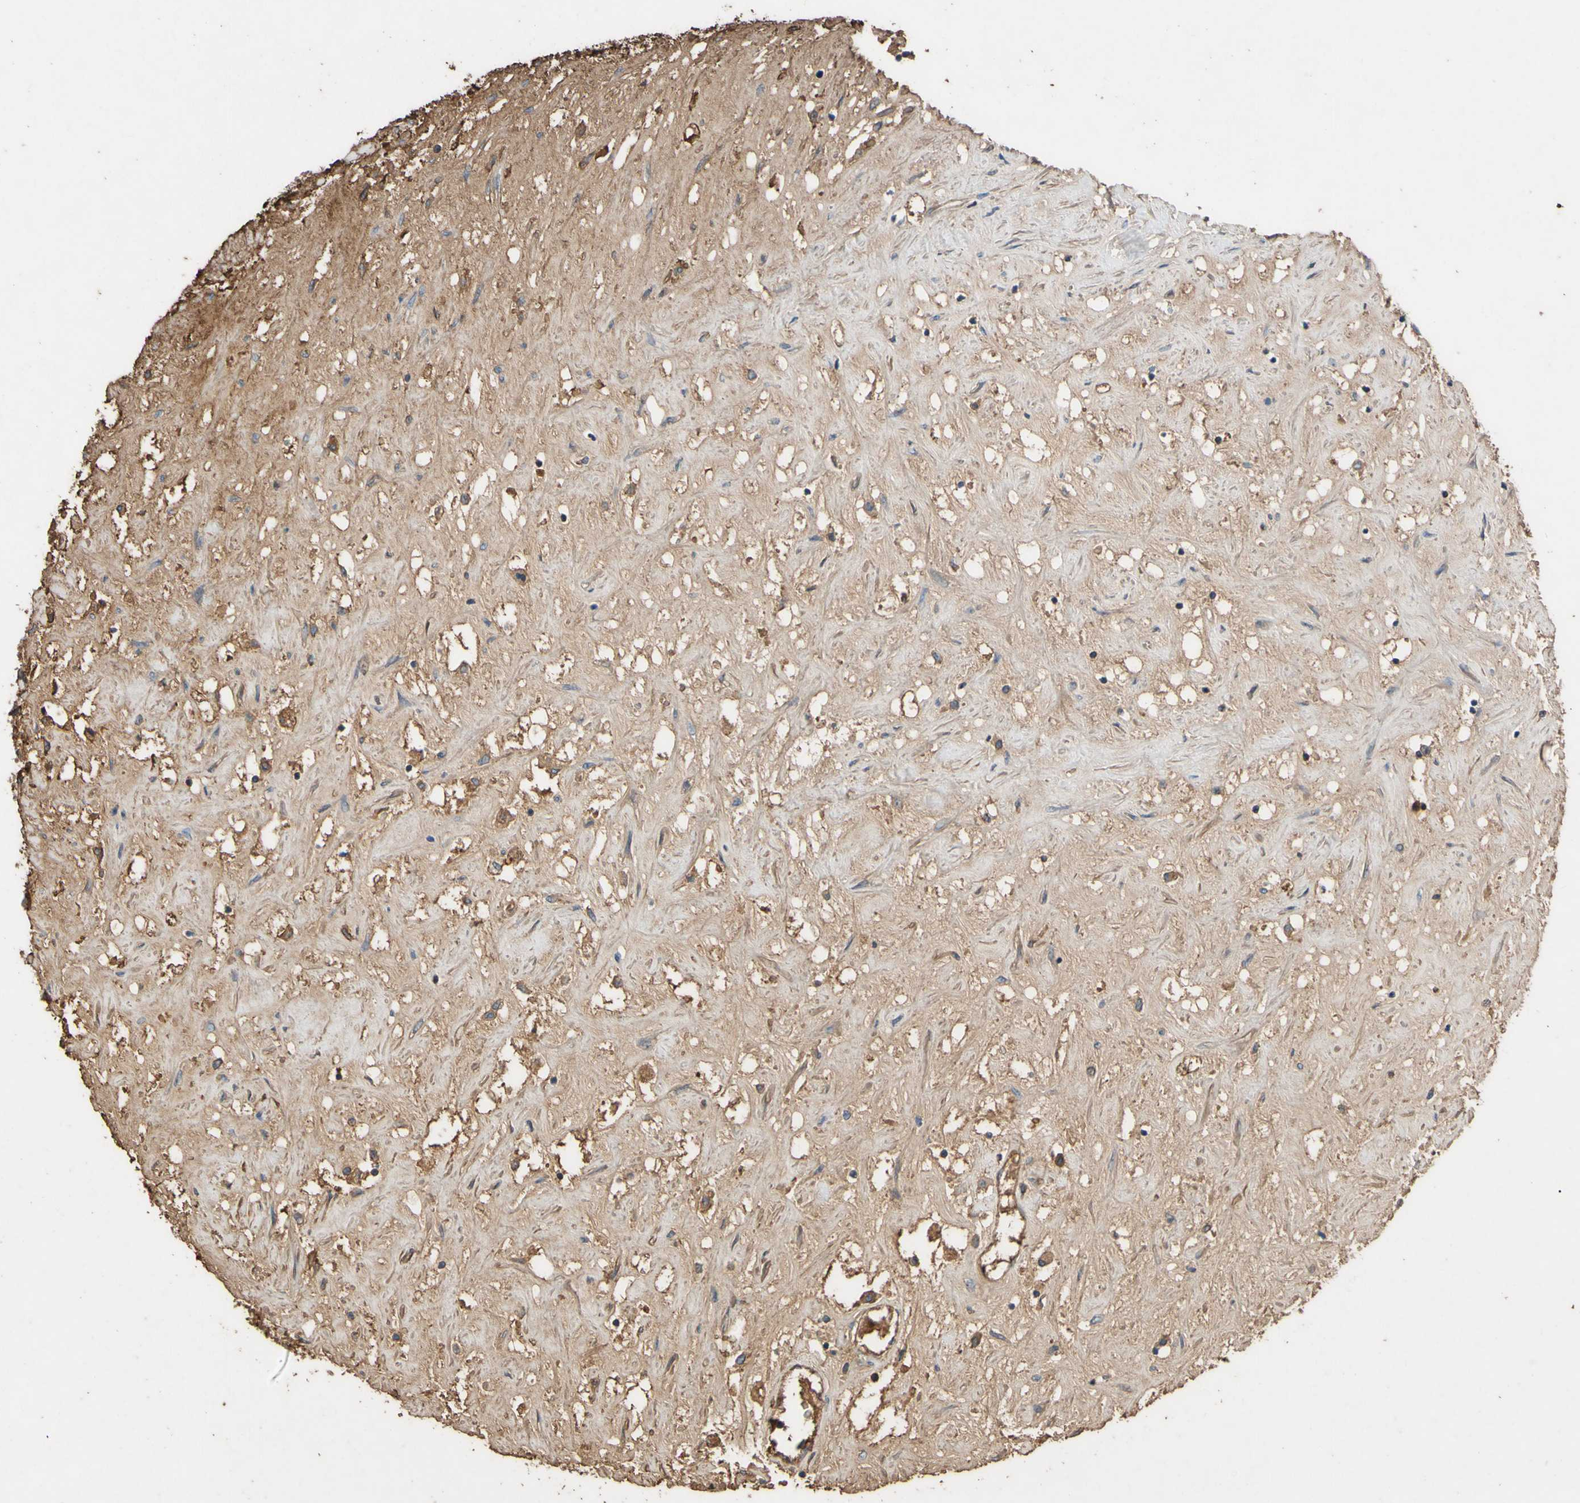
{"staining": {"intensity": "moderate", "quantity": "<25%", "location": "cytoplasmic/membranous"}, "tissue": "renal cancer", "cell_type": "Tumor cells", "image_type": "cancer", "snomed": [{"axis": "morphology", "description": "Adenocarcinoma, NOS"}, {"axis": "topography", "description": "Kidney"}], "caption": "Immunohistochemical staining of human renal cancer (adenocarcinoma) demonstrates low levels of moderate cytoplasmic/membranous protein staining in approximately <25% of tumor cells.", "gene": "PTGDS", "patient": {"sex": "male", "age": 68}}